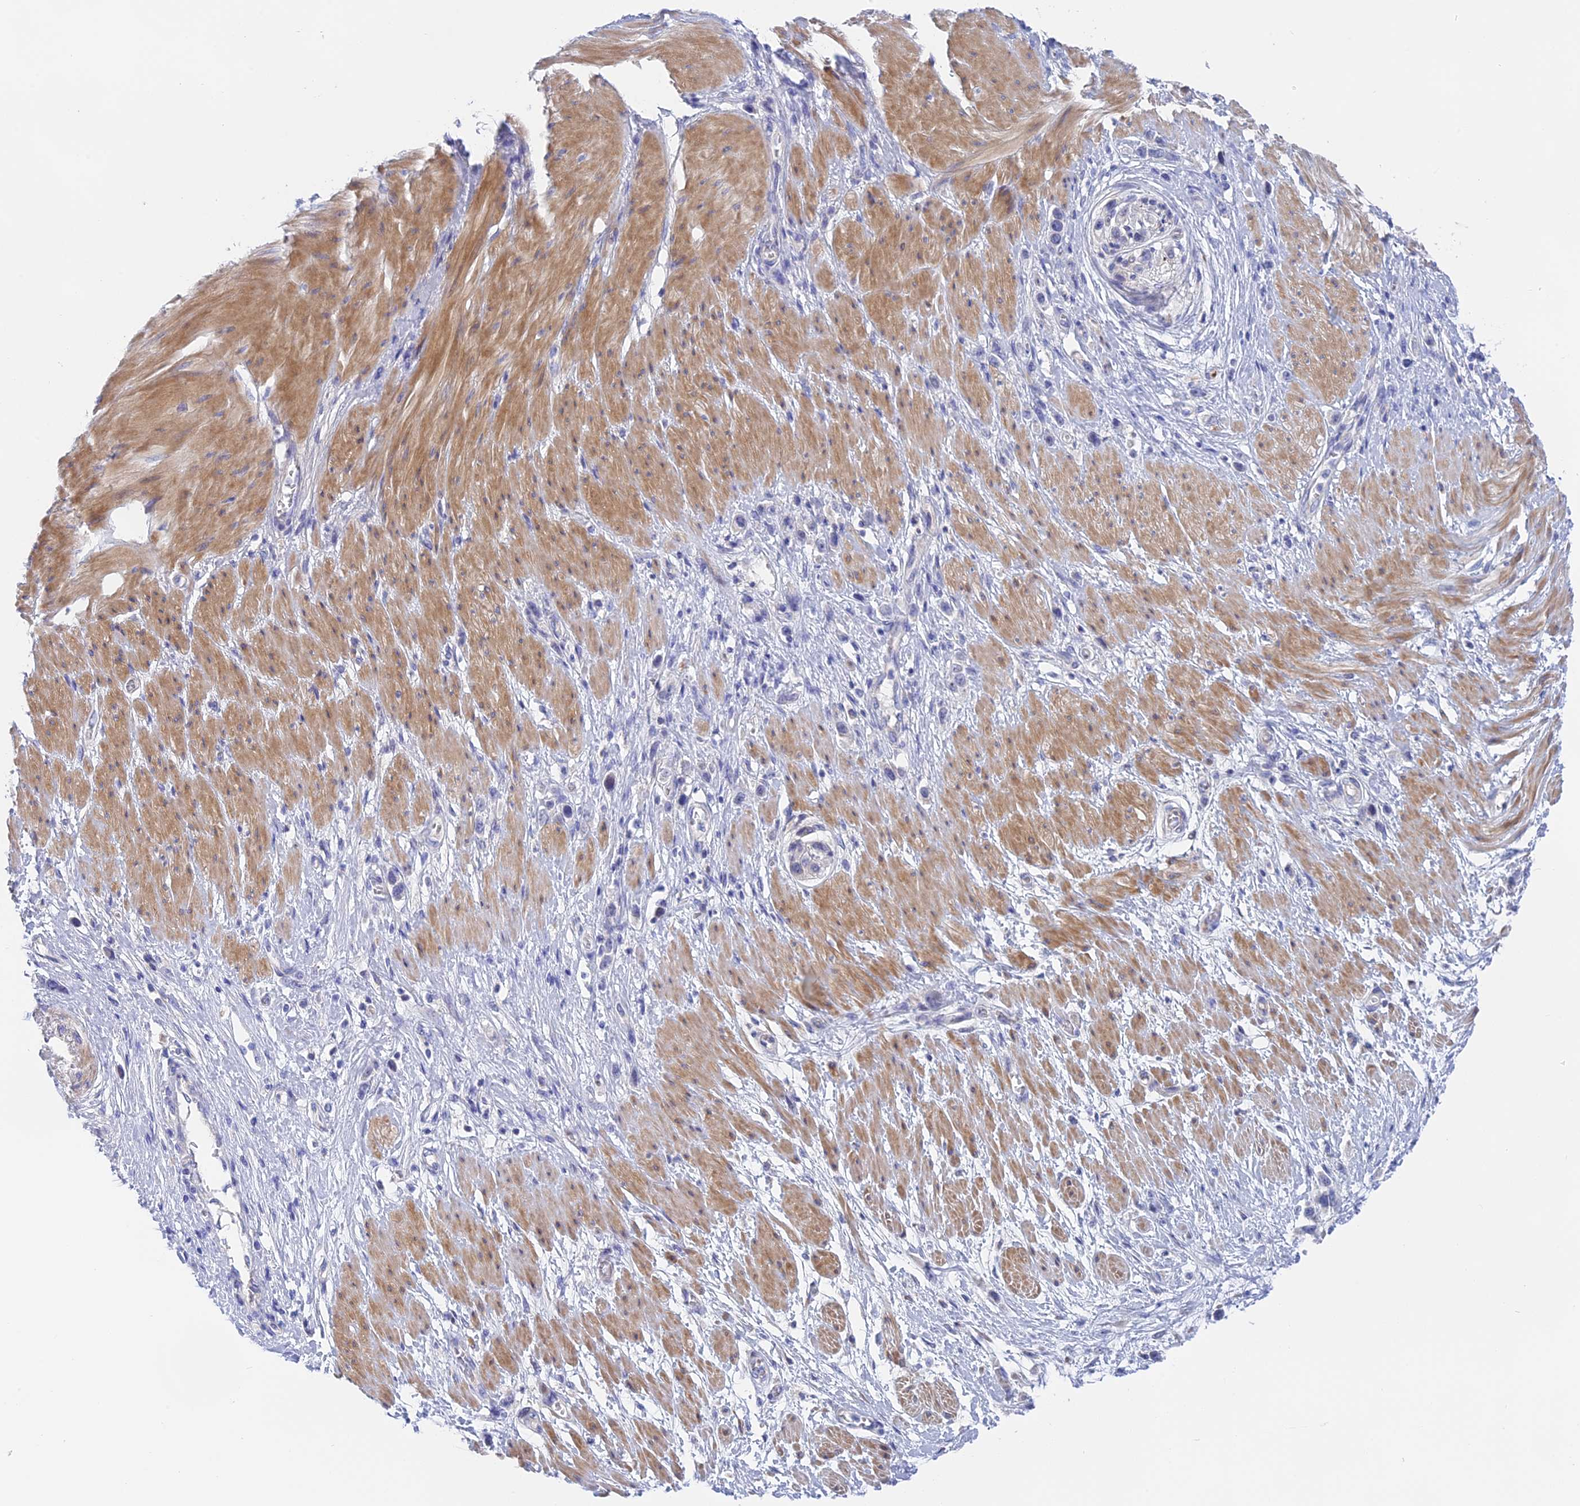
{"staining": {"intensity": "negative", "quantity": "none", "location": "none"}, "tissue": "stomach cancer", "cell_type": "Tumor cells", "image_type": "cancer", "snomed": [{"axis": "morphology", "description": "Normal tissue, NOS"}, {"axis": "morphology", "description": "Adenocarcinoma, NOS"}, {"axis": "topography", "description": "Stomach, upper"}, {"axis": "topography", "description": "Stomach"}], "caption": "A micrograph of stomach adenocarcinoma stained for a protein reveals no brown staining in tumor cells.", "gene": "GLB1L", "patient": {"sex": "female", "age": 65}}